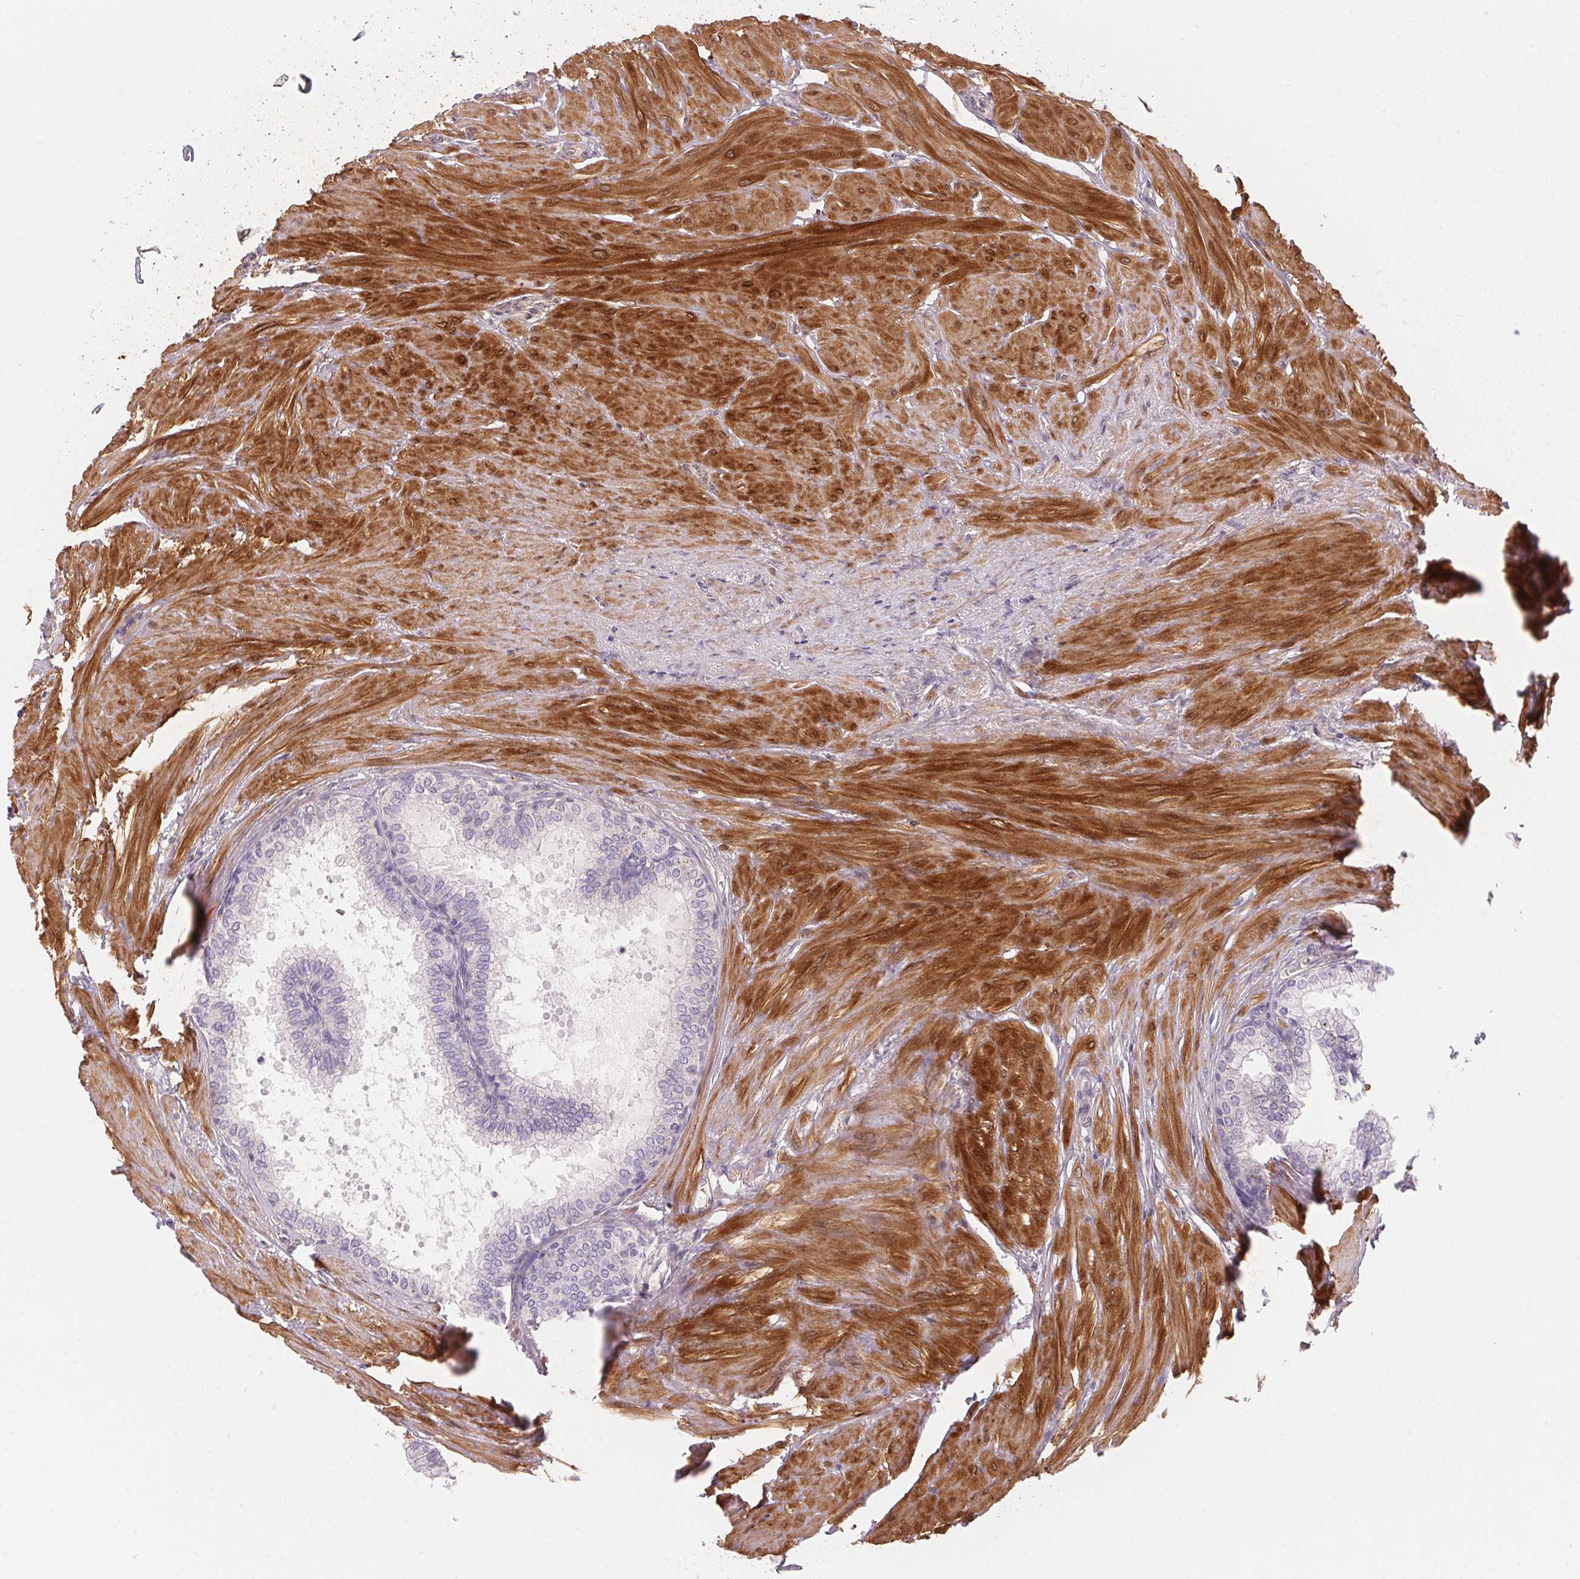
{"staining": {"intensity": "negative", "quantity": "none", "location": "none"}, "tissue": "prostate", "cell_type": "Glandular cells", "image_type": "normal", "snomed": [{"axis": "morphology", "description": "Normal tissue, NOS"}, {"axis": "topography", "description": "Prostate"}, {"axis": "topography", "description": "Peripheral nerve tissue"}], "caption": "The immunohistochemistry micrograph has no significant expression in glandular cells of prostate. (Immunohistochemistry, brightfield microscopy, high magnification).", "gene": "SMTN", "patient": {"sex": "male", "age": 55}}